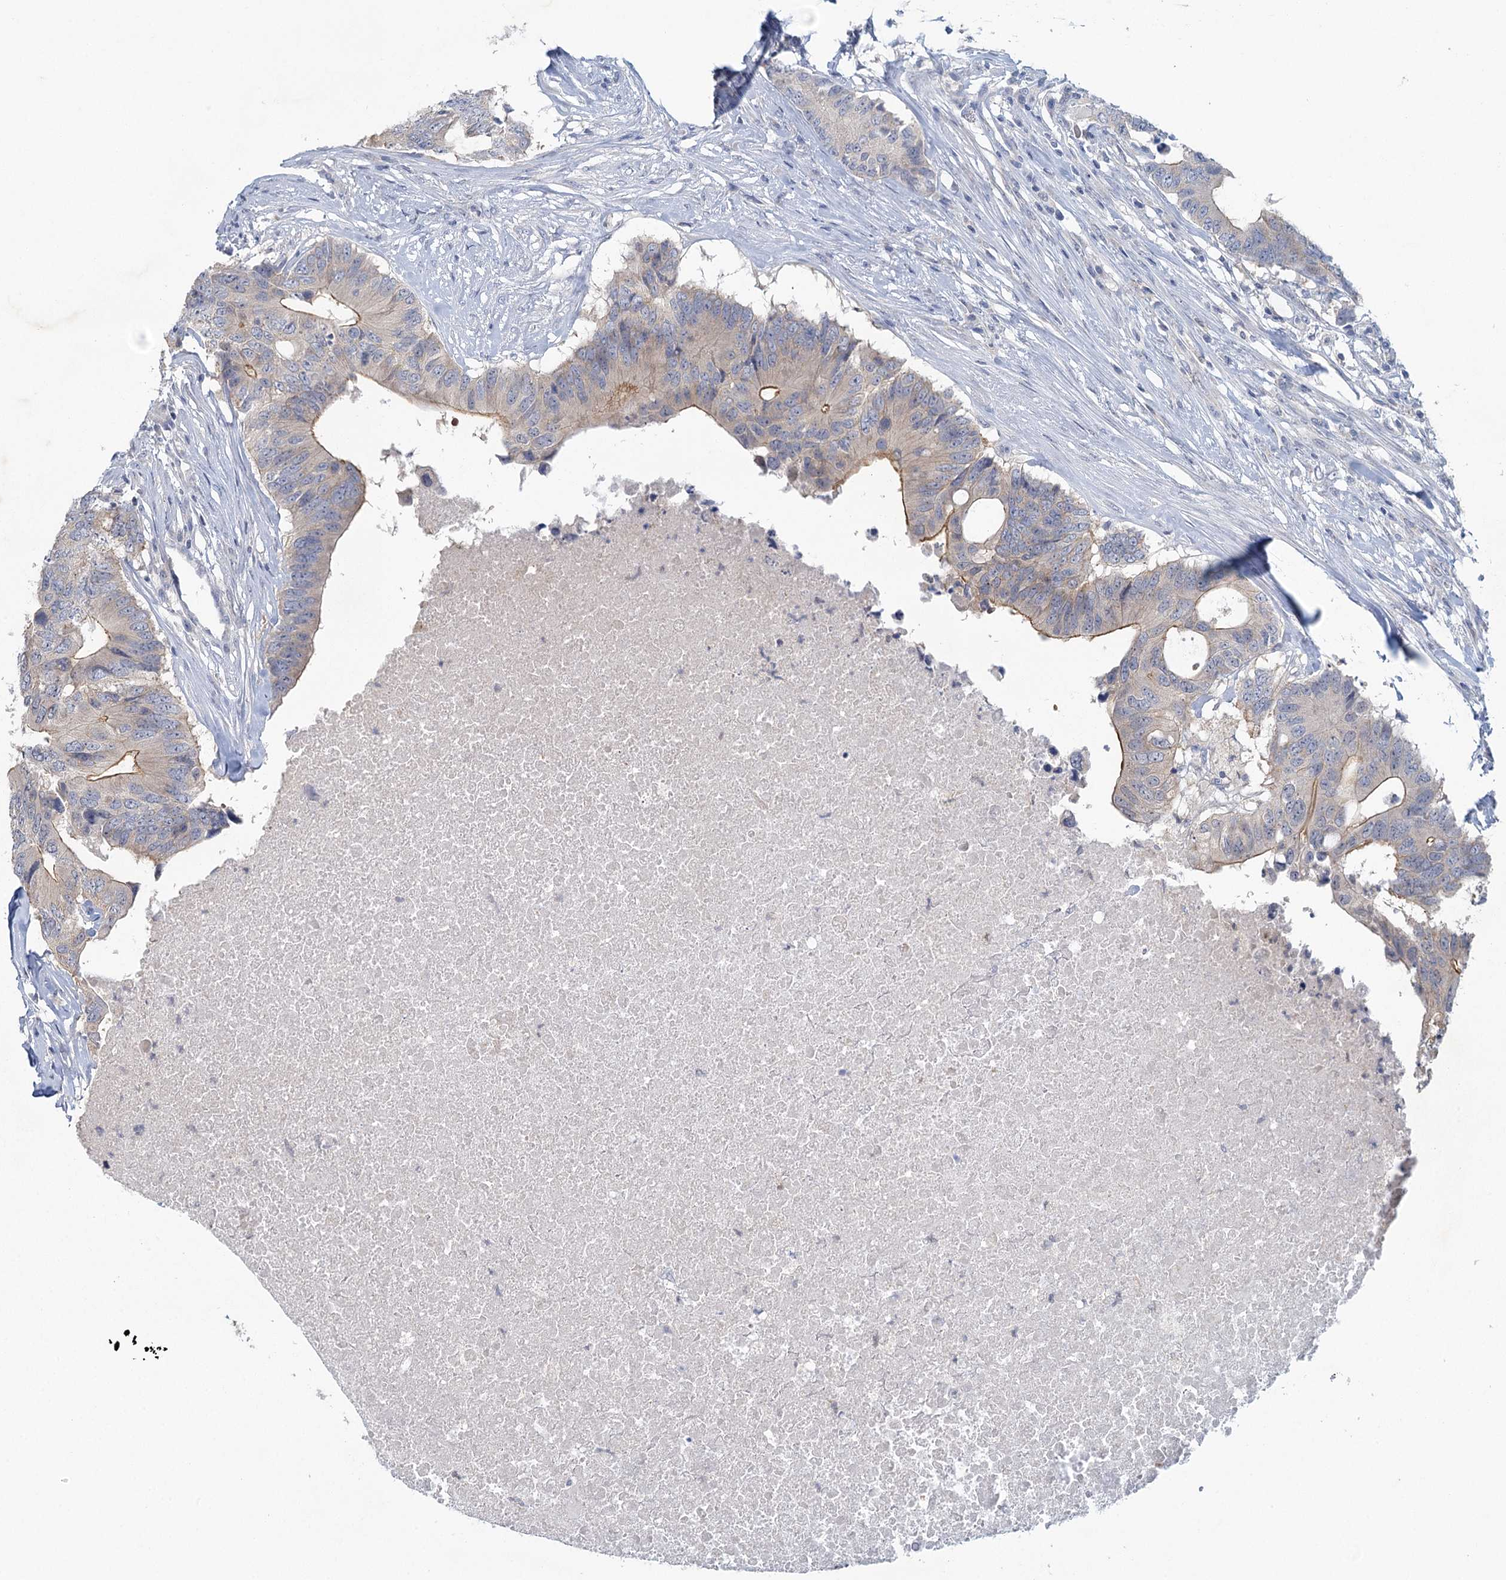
{"staining": {"intensity": "moderate", "quantity": "<25%", "location": "cytoplasmic/membranous"}, "tissue": "colorectal cancer", "cell_type": "Tumor cells", "image_type": "cancer", "snomed": [{"axis": "morphology", "description": "Adenocarcinoma, NOS"}, {"axis": "topography", "description": "Colon"}], "caption": "Human adenocarcinoma (colorectal) stained with a protein marker reveals moderate staining in tumor cells.", "gene": "MYO7B", "patient": {"sex": "male", "age": 71}}